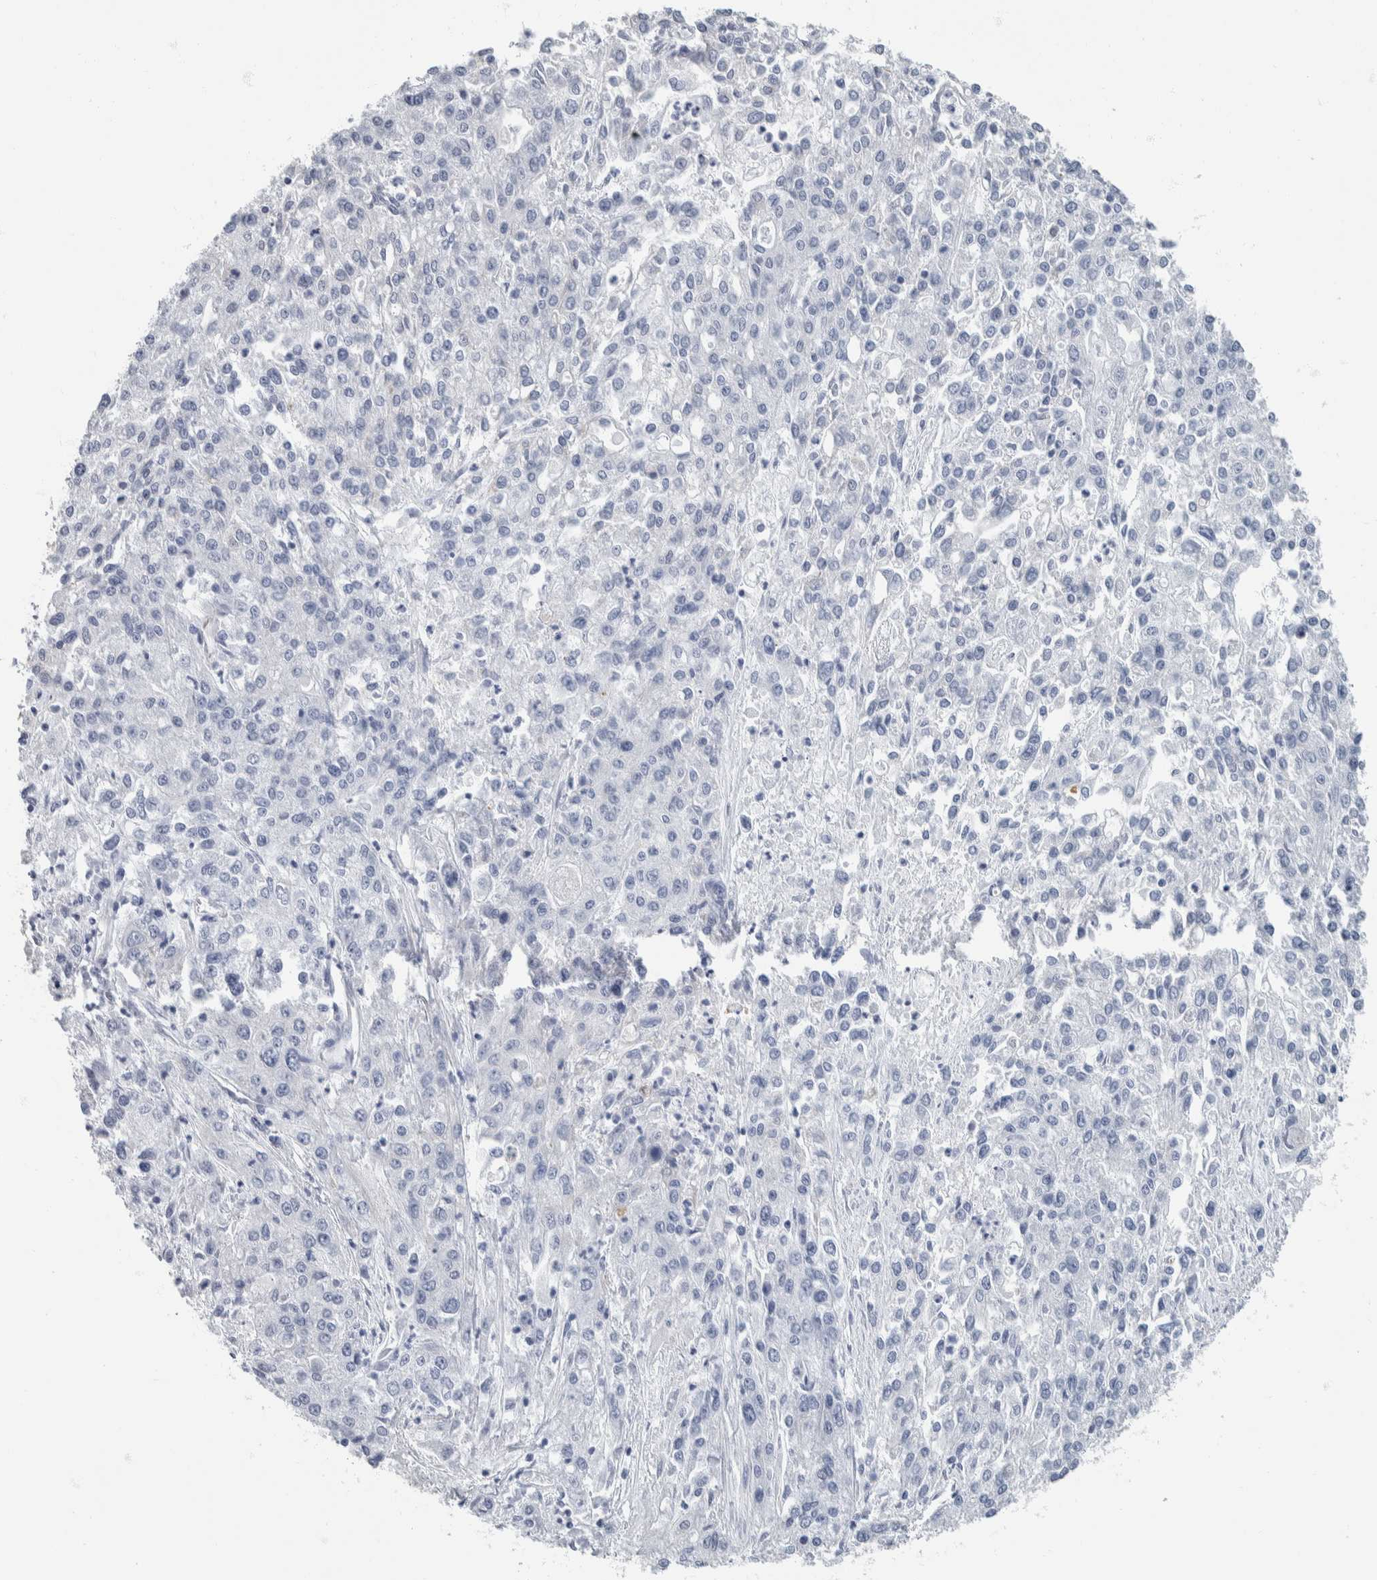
{"staining": {"intensity": "negative", "quantity": "none", "location": "none"}, "tissue": "endometrial cancer", "cell_type": "Tumor cells", "image_type": "cancer", "snomed": [{"axis": "morphology", "description": "Adenocarcinoma, NOS"}, {"axis": "topography", "description": "Endometrium"}], "caption": "Immunohistochemical staining of endometrial cancer shows no significant positivity in tumor cells.", "gene": "NEFM", "patient": {"sex": "female", "age": 49}}